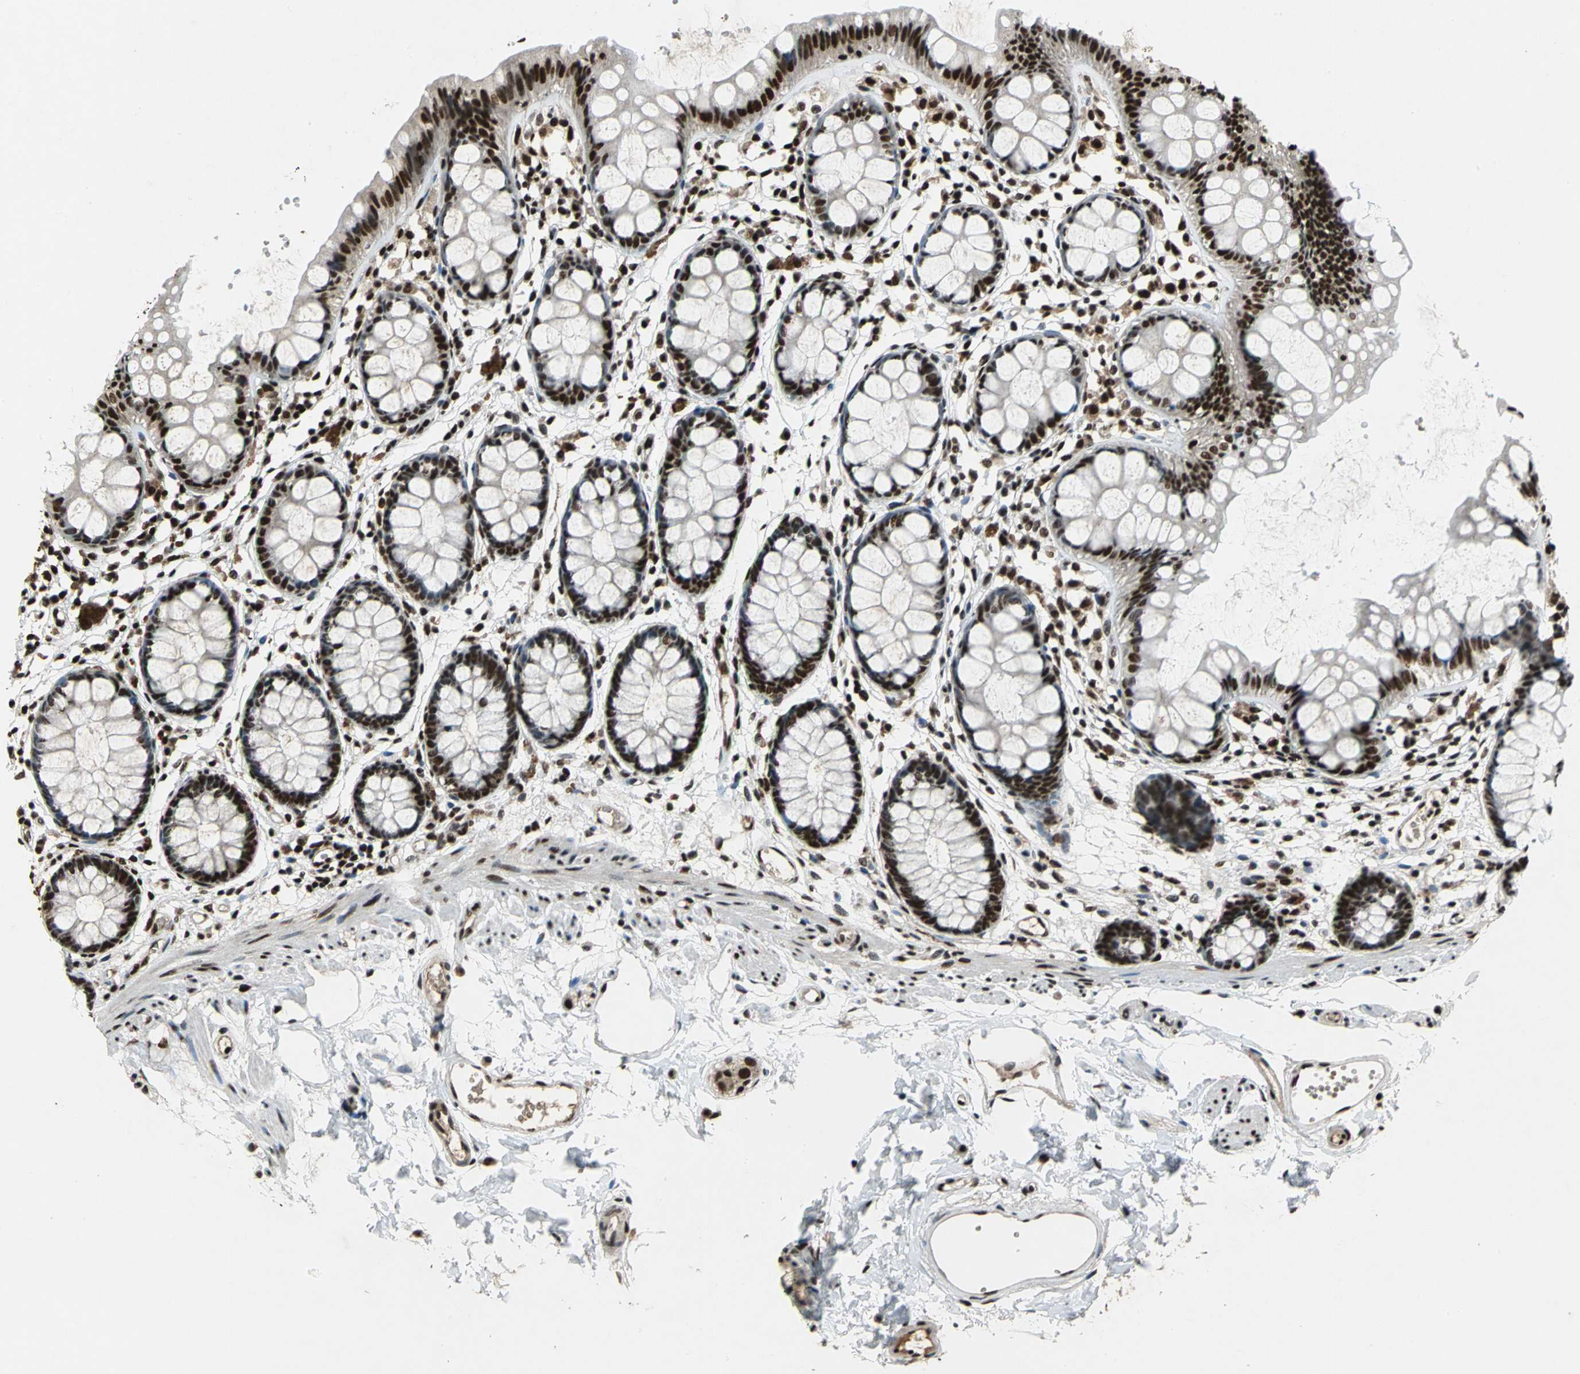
{"staining": {"intensity": "strong", "quantity": ">75%", "location": "nuclear"}, "tissue": "rectum", "cell_type": "Glandular cells", "image_type": "normal", "snomed": [{"axis": "morphology", "description": "Normal tissue, NOS"}, {"axis": "topography", "description": "Rectum"}], "caption": "Strong nuclear protein positivity is present in approximately >75% of glandular cells in rectum.", "gene": "MTA2", "patient": {"sex": "female", "age": 66}}